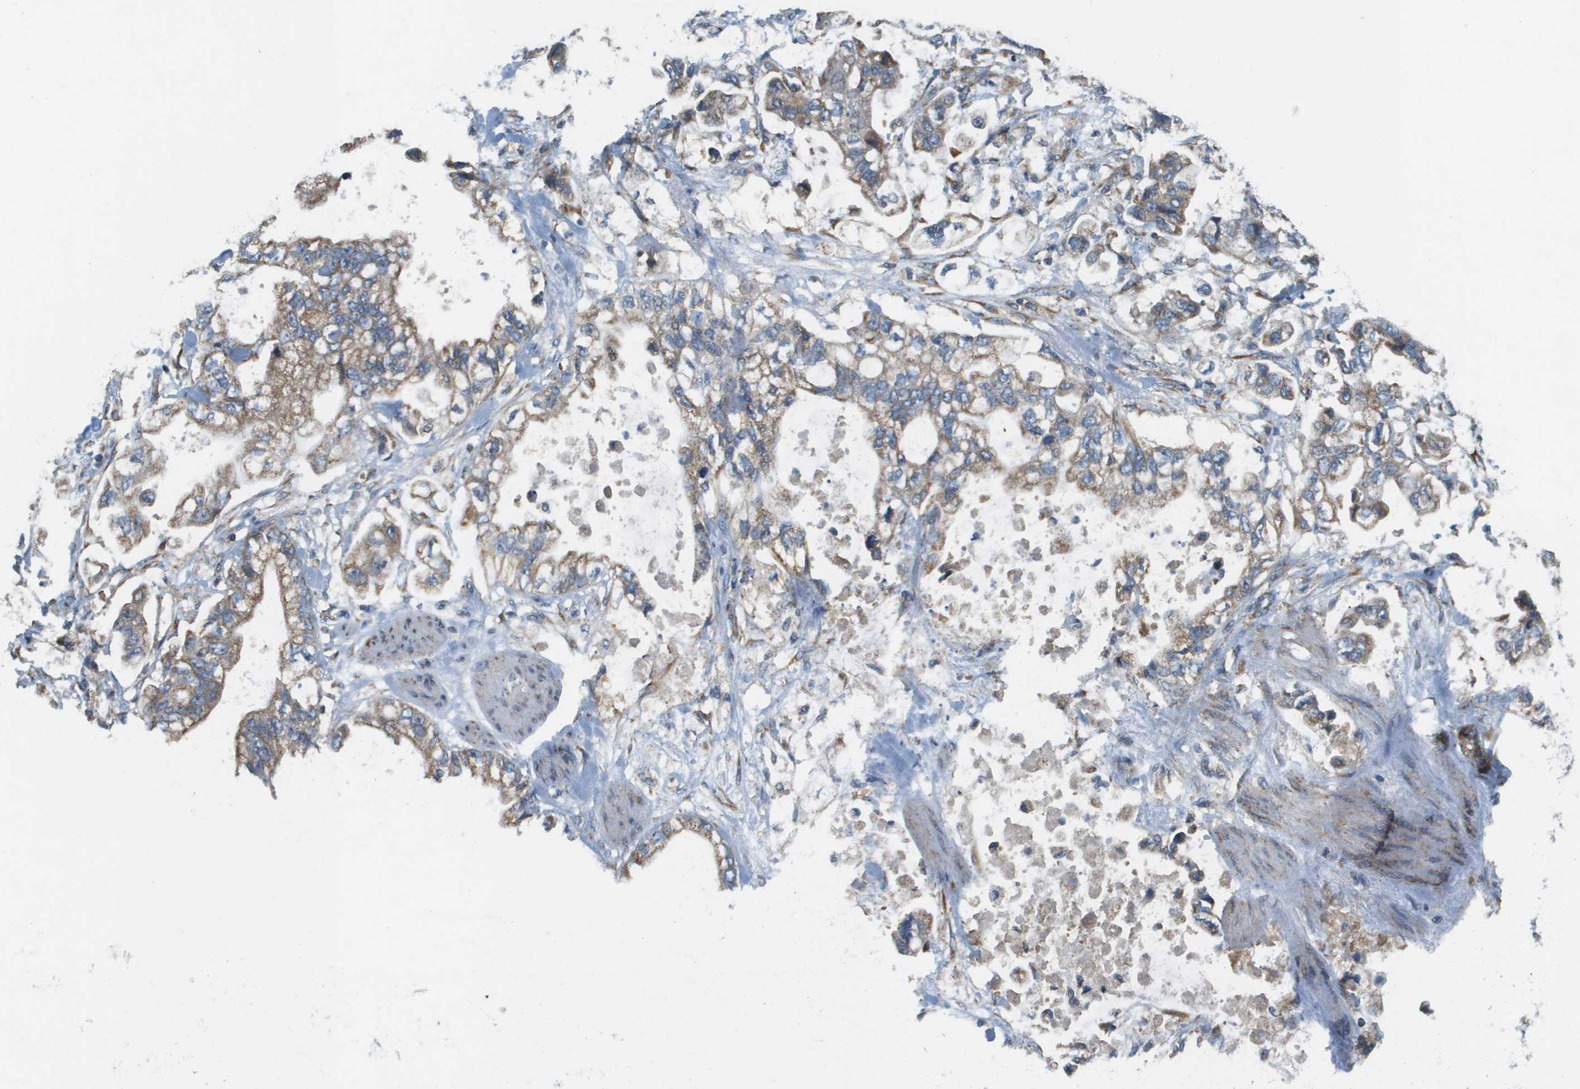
{"staining": {"intensity": "moderate", "quantity": ">75%", "location": "cytoplasmic/membranous"}, "tissue": "stomach cancer", "cell_type": "Tumor cells", "image_type": "cancer", "snomed": [{"axis": "morphology", "description": "Normal tissue, NOS"}, {"axis": "morphology", "description": "Adenocarcinoma, NOS"}, {"axis": "topography", "description": "Stomach"}], "caption": "Immunohistochemical staining of stomach cancer demonstrates medium levels of moderate cytoplasmic/membranous protein expression in about >75% of tumor cells.", "gene": "NRK", "patient": {"sex": "male", "age": 62}}